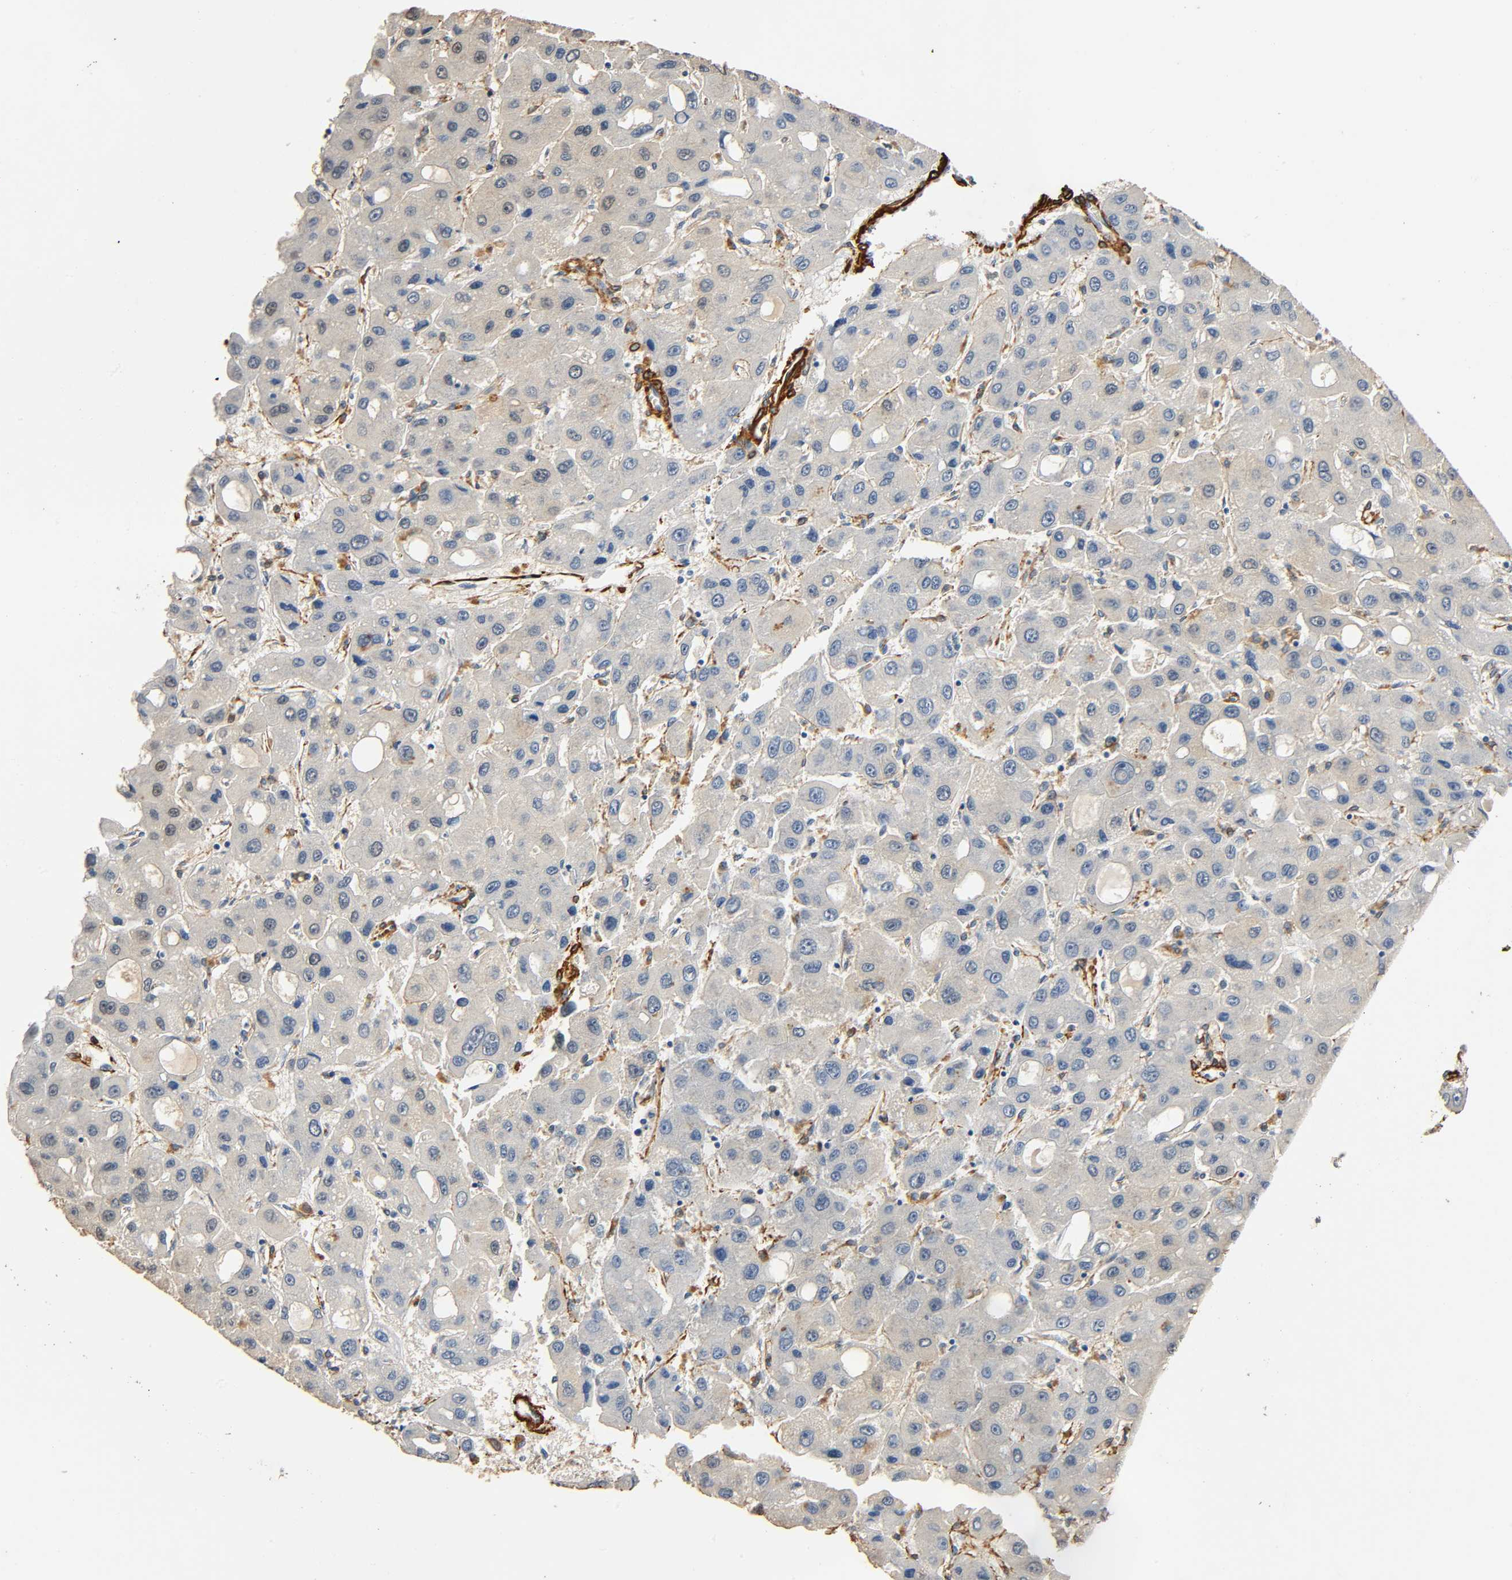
{"staining": {"intensity": "weak", "quantity": "<25%", "location": "cytoplasmic/membranous"}, "tissue": "liver cancer", "cell_type": "Tumor cells", "image_type": "cancer", "snomed": [{"axis": "morphology", "description": "Carcinoma, Hepatocellular, NOS"}, {"axis": "topography", "description": "Liver"}], "caption": "Tumor cells show no significant expression in liver cancer (hepatocellular carcinoma).", "gene": "GSTA3", "patient": {"sex": "male", "age": 55}}